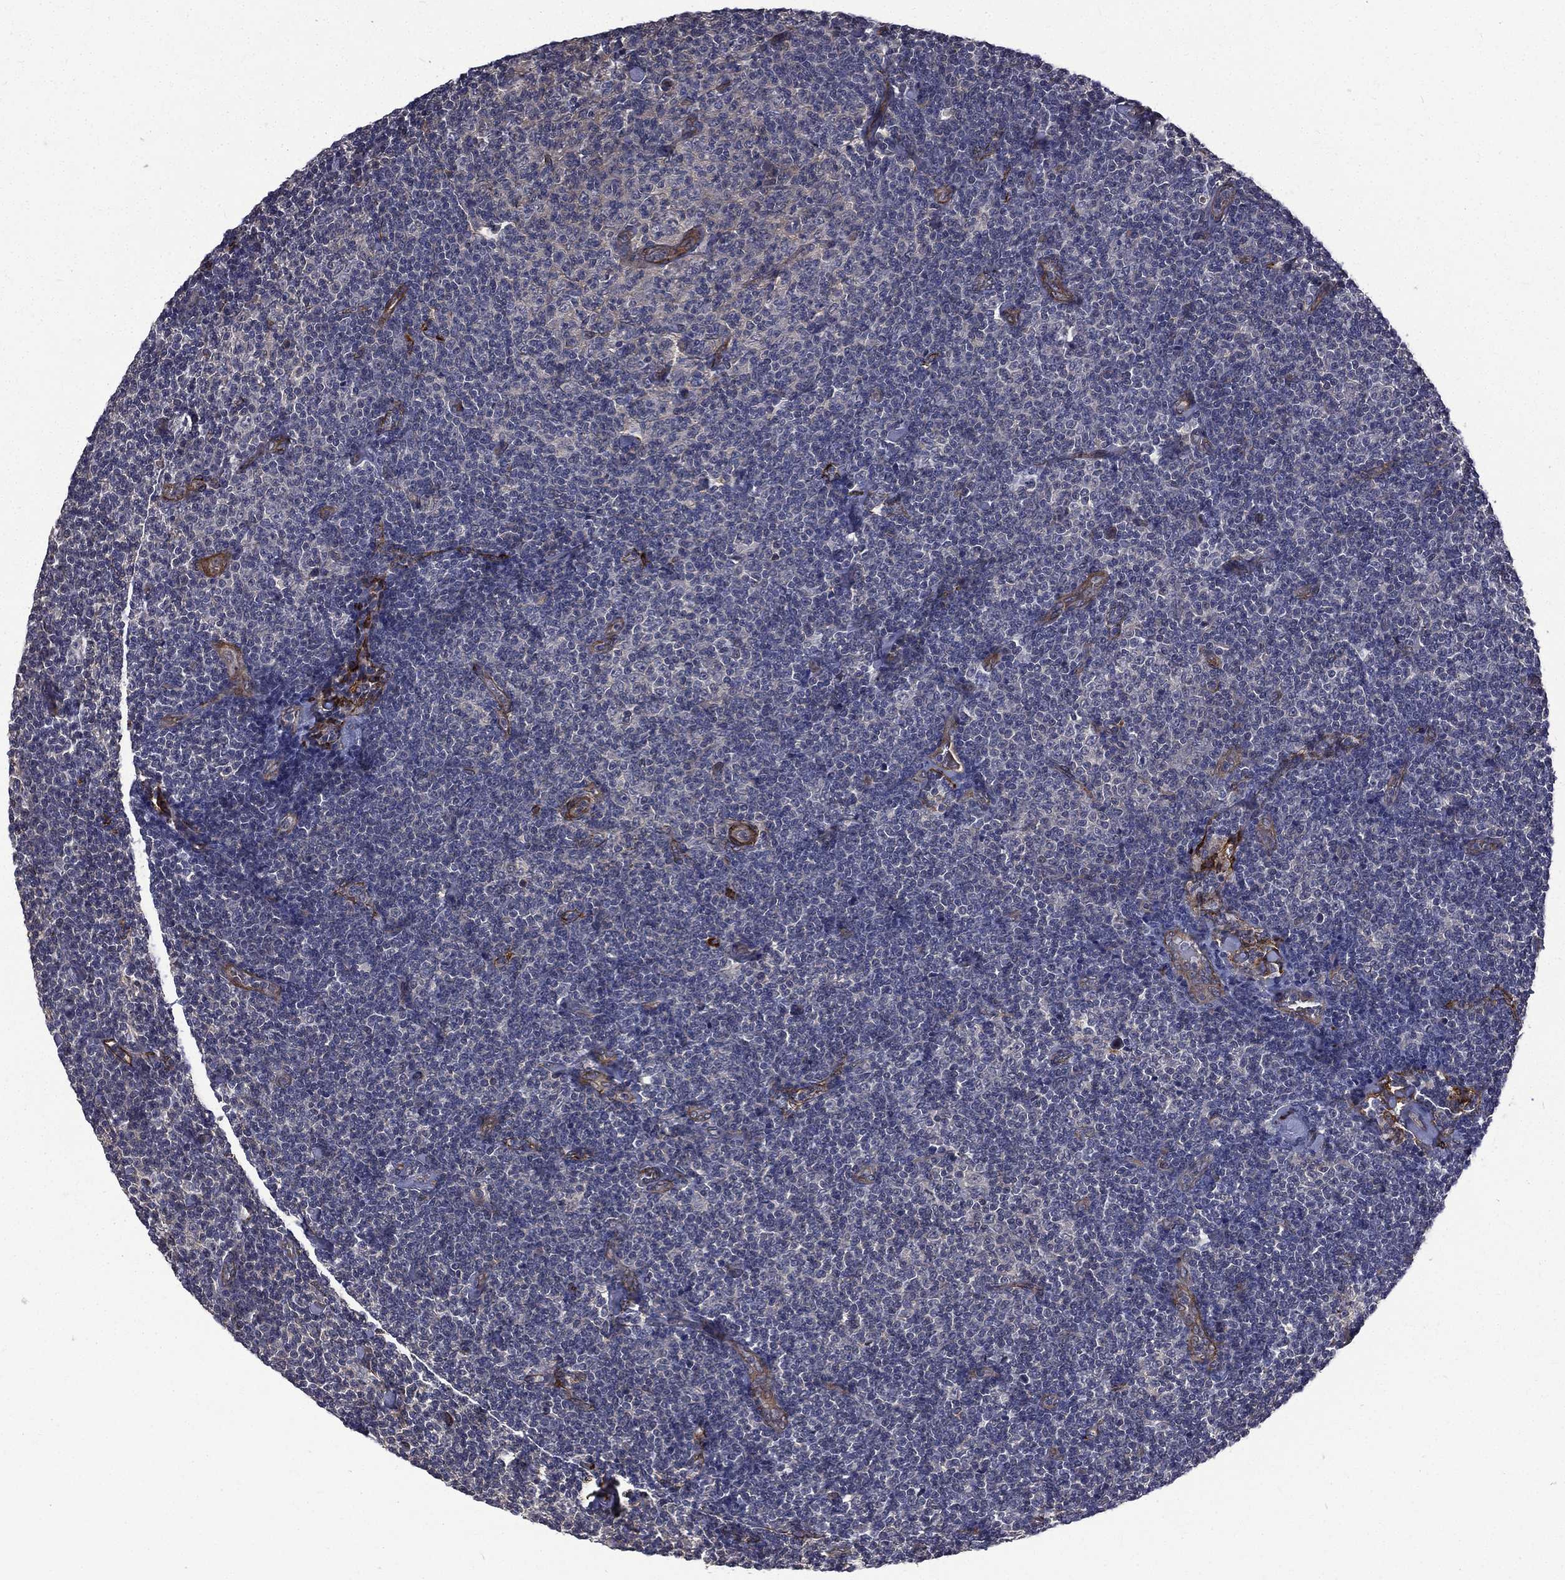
{"staining": {"intensity": "negative", "quantity": "none", "location": "none"}, "tissue": "lymphoma", "cell_type": "Tumor cells", "image_type": "cancer", "snomed": [{"axis": "morphology", "description": "Malignant lymphoma, non-Hodgkin's type, Low grade"}, {"axis": "topography", "description": "Lymph node"}], "caption": "The image reveals no staining of tumor cells in low-grade malignant lymphoma, non-Hodgkin's type.", "gene": "PPFIBP1", "patient": {"sex": "male", "age": 81}}